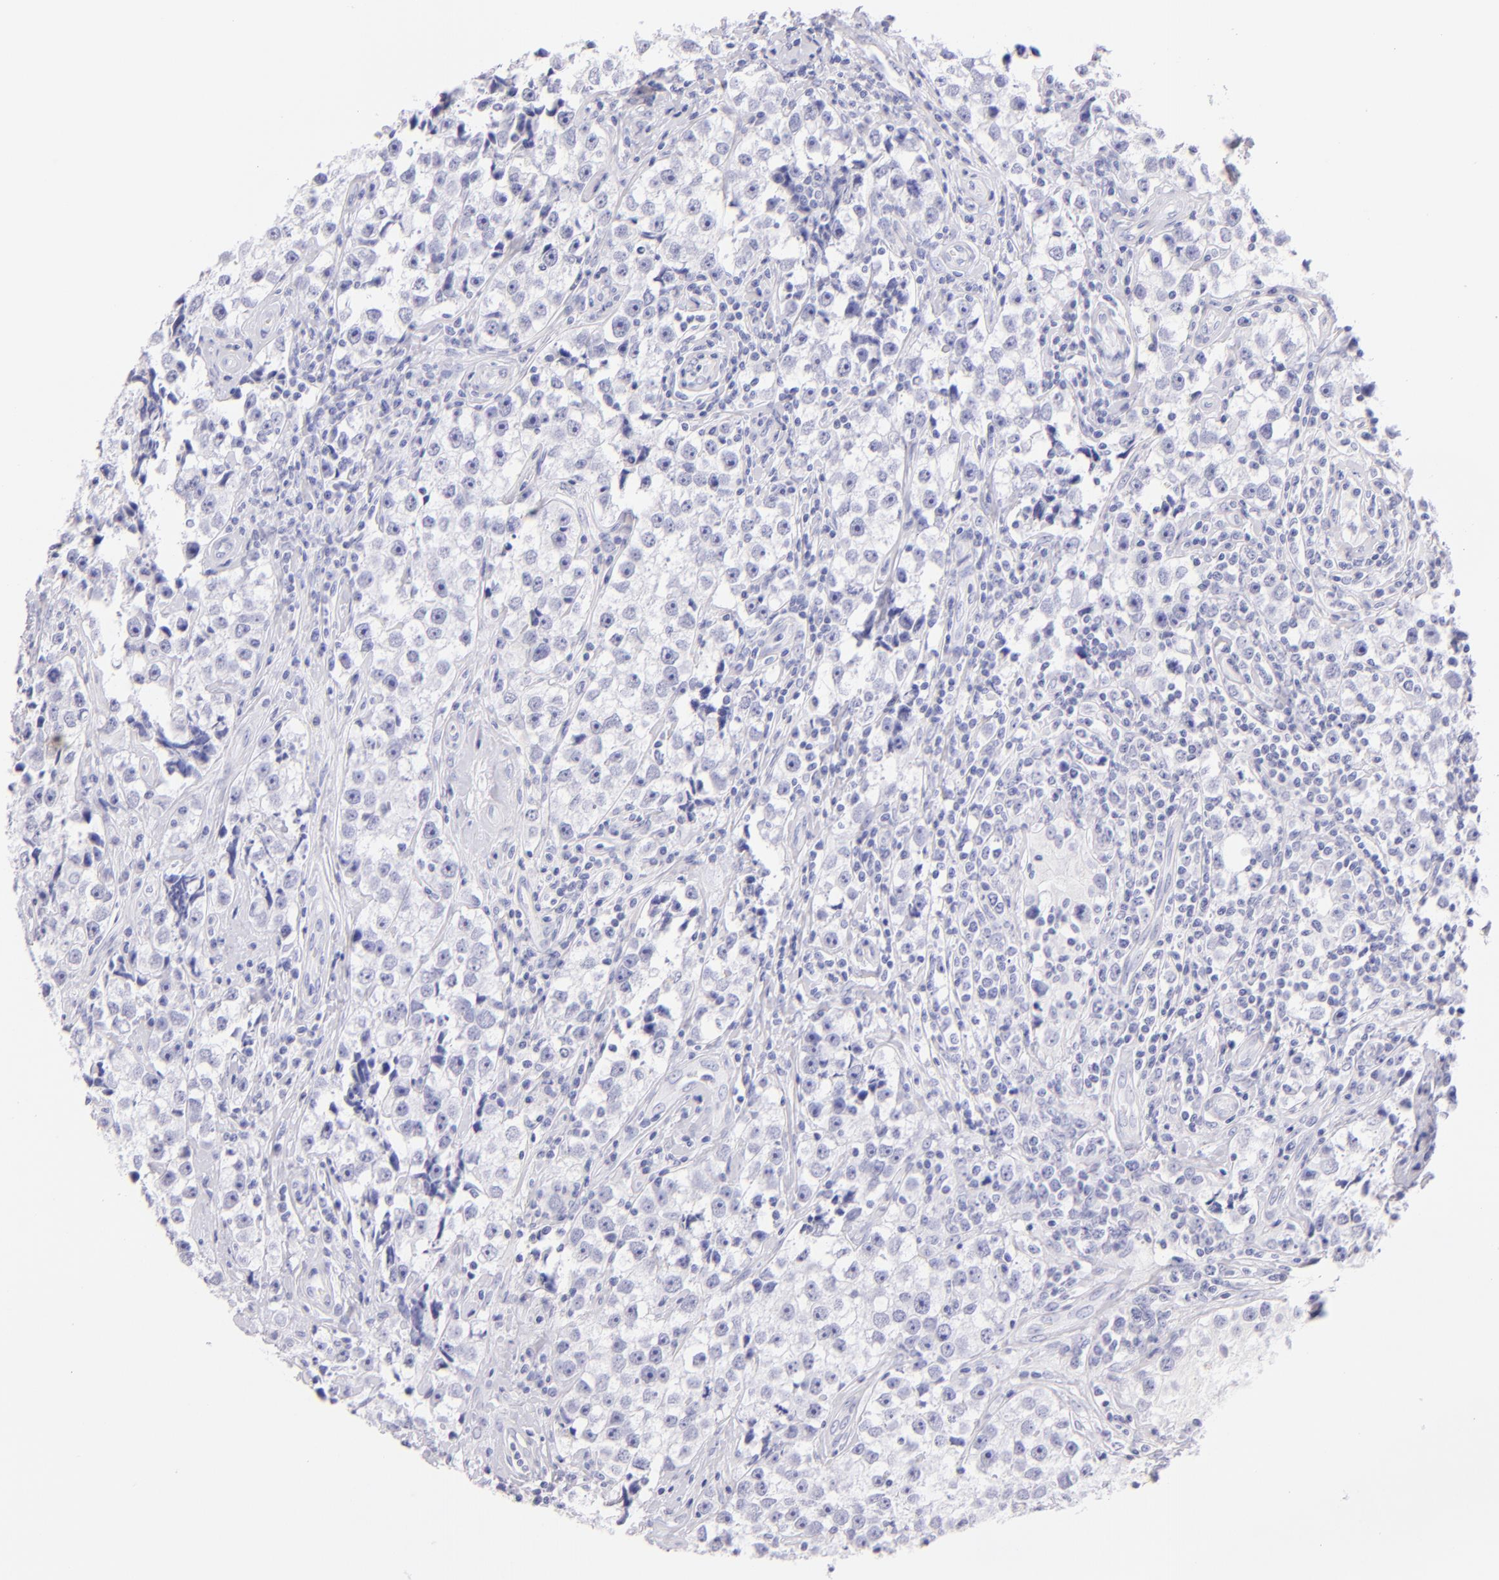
{"staining": {"intensity": "negative", "quantity": "none", "location": "none"}, "tissue": "testis cancer", "cell_type": "Tumor cells", "image_type": "cancer", "snomed": [{"axis": "morphology", "description": "Seminoma, NOS"}, {"axis": "topography", "description": "Testis"}], "caption": "A high-resolution histopathology image shows IHC staining of testis cancer (seminoma), which exhibits no significant positivity in tumor cells.", "gene": "SDC1", "patient": {"sex": "male", "age": 32}}